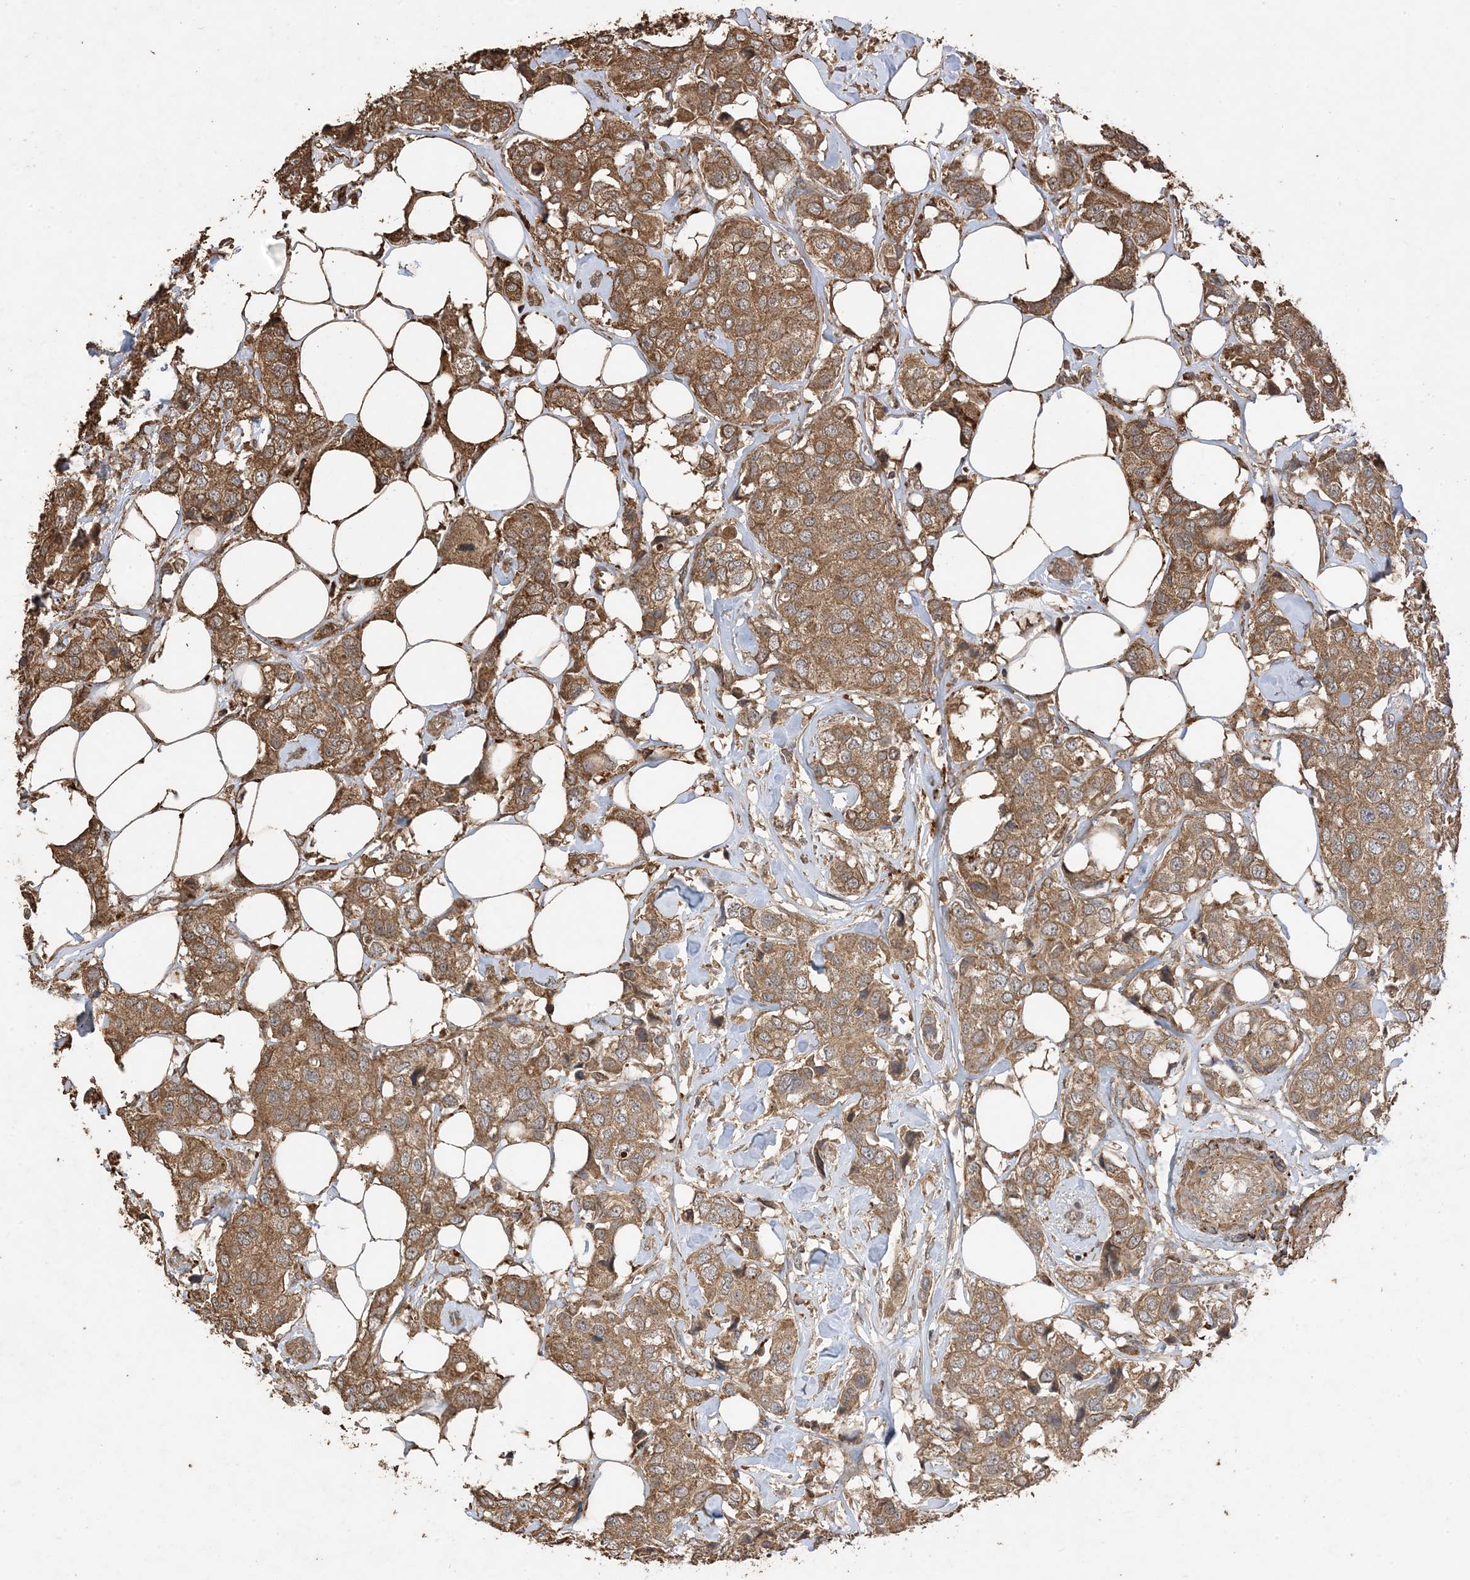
{"staining": {"intensity": "moderate", "quantity": ">75%", "location": "cytoplasmic/membranous"}, "tissue": "breast cancer", "cell_type": "Tumor cells", "image_type": "cancer", "snomed": [{"axis": "morphology", "description": "Duct carcinoma"}, {"axis": "topography", "description": "Breast"}], "caption": "Immunohistochemistry staining of breast infiltrating ductal carcinoma, which shows medium levels of moderate cytoplasmic/membranous expression in approximately >75% of tumor cells indicating moderate cytoplasmic/membranous protein expression. The staining was performed using DAB (3,3'-diaminobenzidine) (brown) for protein detection and nuclei were counterstained in hematoxylin (blue).", "gene": "HPS4", "patient": {"sex": "female", "age": 80}}